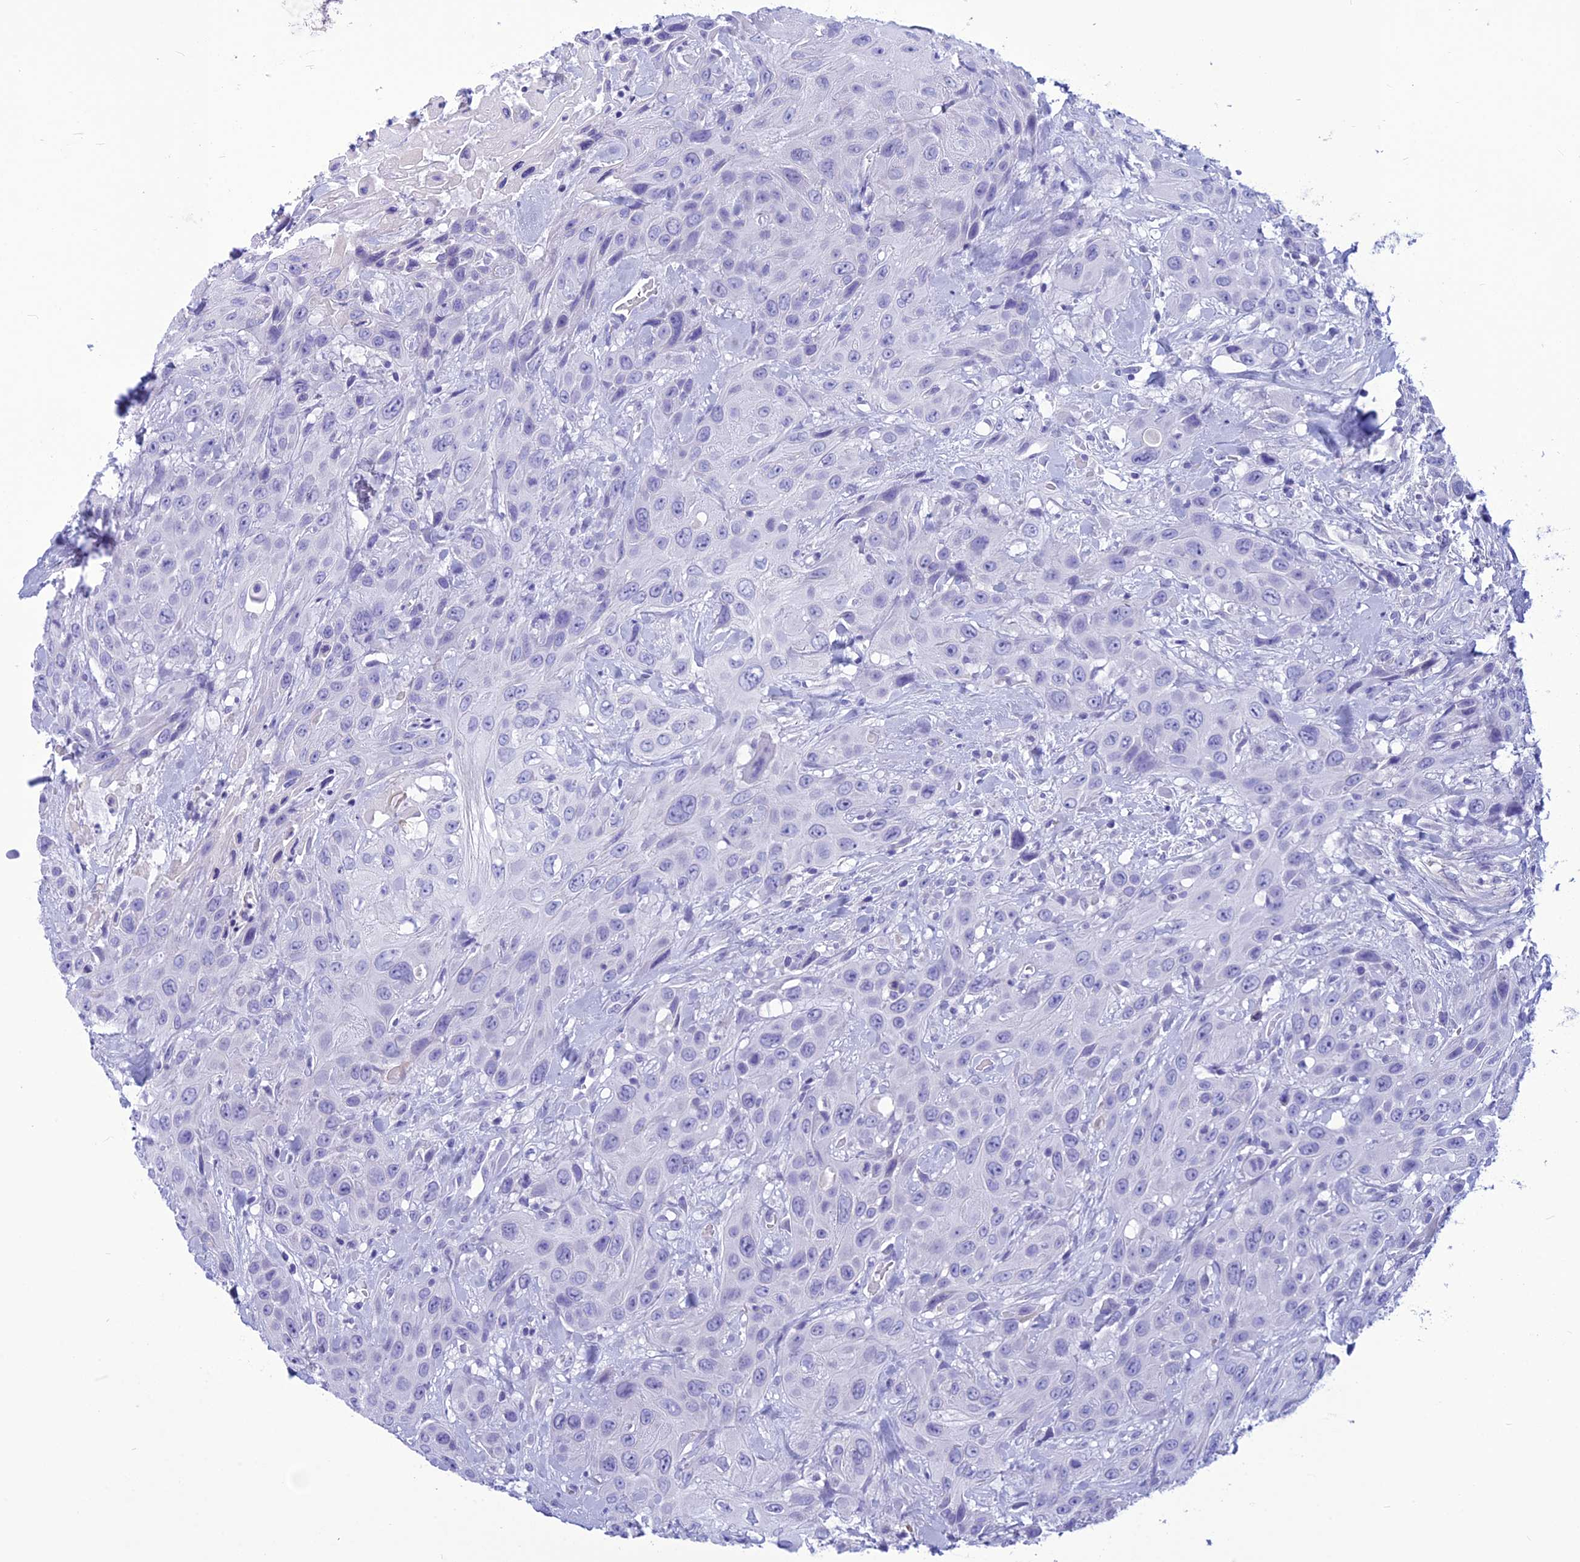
{"staining": {"intensity": "negative", "quantity": "none", "location": "none"}, "tissue": "head and neck cancer", "cell_type": "Tumor cells", "image_type": "cancer", "snomed": [{"axis": "morphology", "description": "Squamous cell carcinoma, NOS"}, {"axis": "topography", "description": "Head-Neck"}], "caption": "Immunohistochemical staining of human head and neck cancer (squamous cell carcinoma) displays no significant staining in tumor cells.", "gene": "BBS2", "patient": {"sex": "male", "age": 81}}